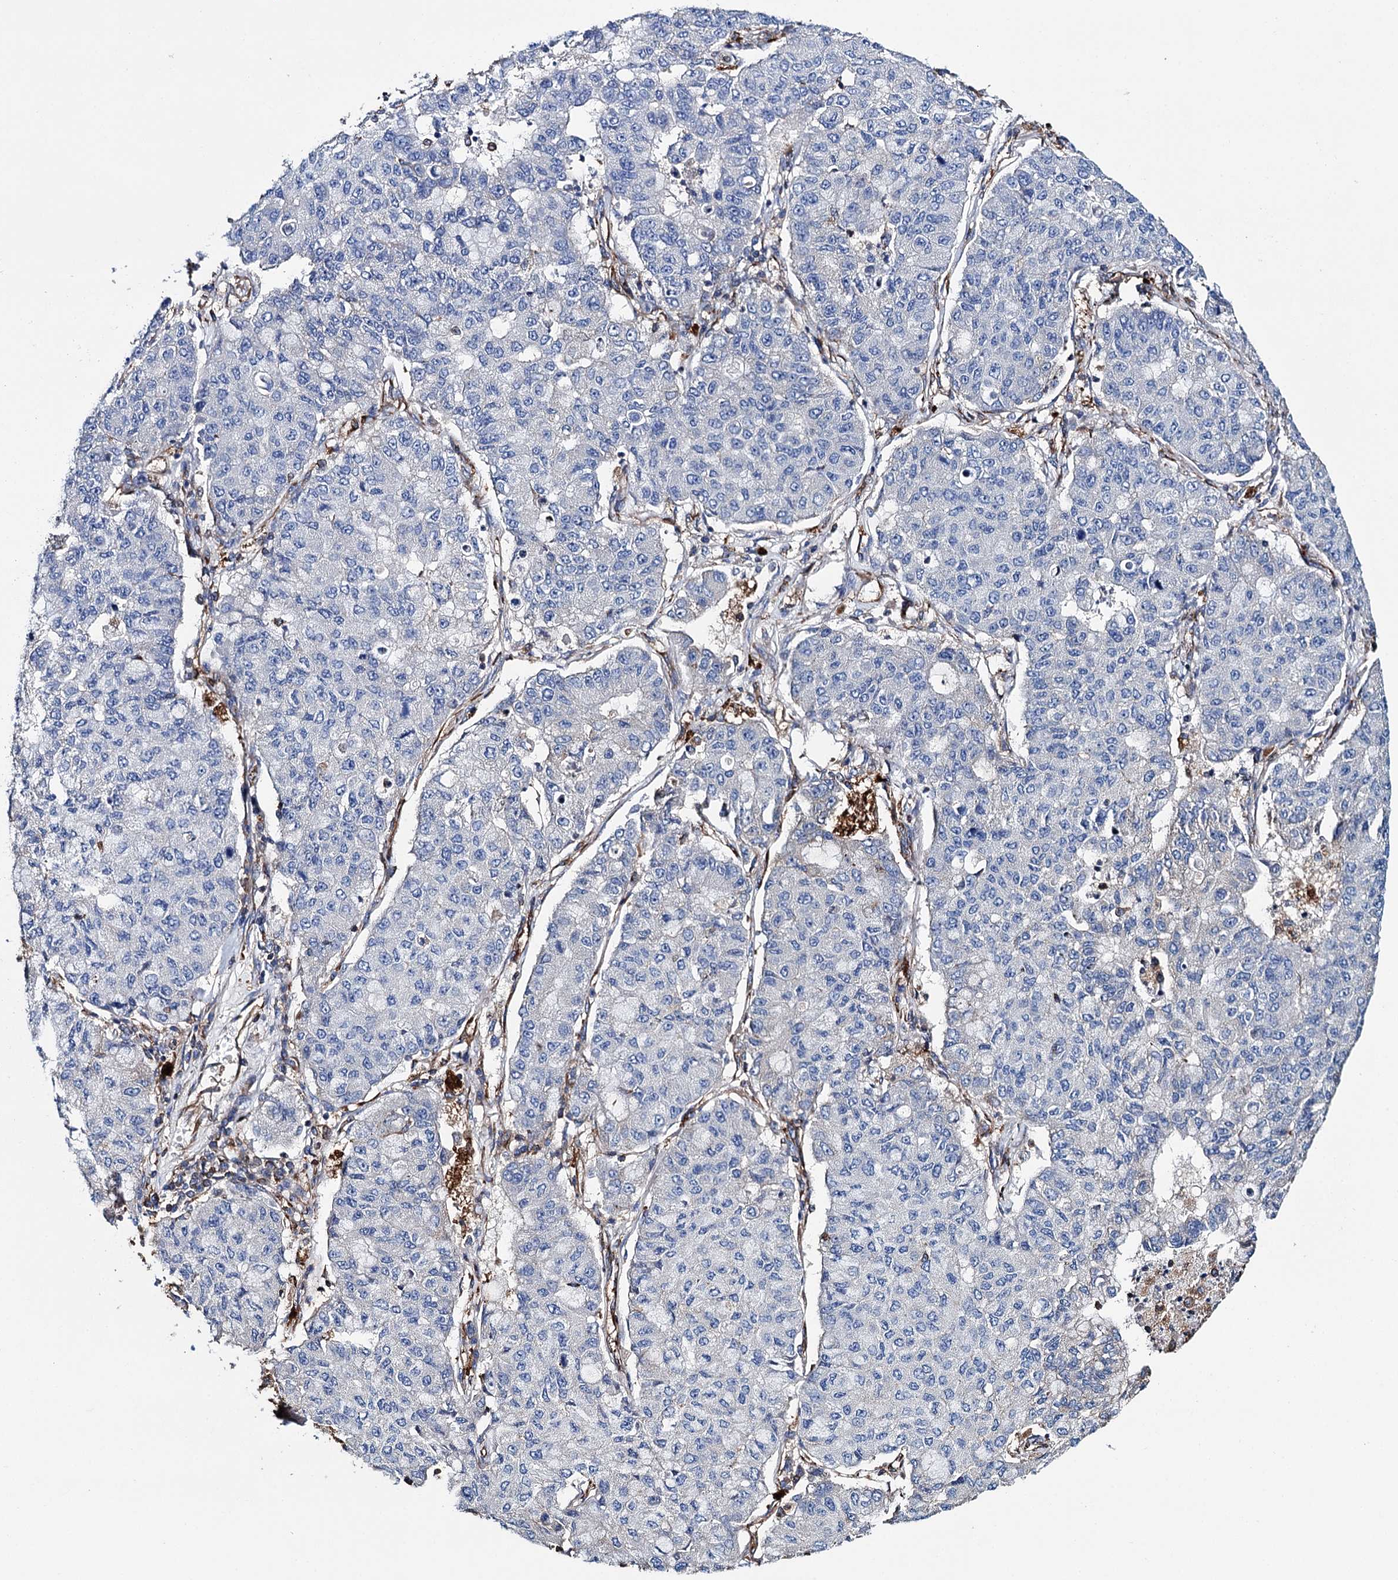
{"staining": {"intensity": "negative", "quantity": "none", "location": "none"}, "tissue": "lung cancer", "cell_type": "Tumor cells", "image_type": "cancer", "snomed": [{"axis": "morphology", "description": "Squamous cell carcinoma, NOS"}, {"axis": "topography", "description": "Lung"}], "caption": "This is an immunohistochemistry (IHC) image of human squamous cell carcinoma (lung). There is no staining in tumor cells.", "gene": "SCPEP1", "patient": {"sex": "male", "age": 74}}